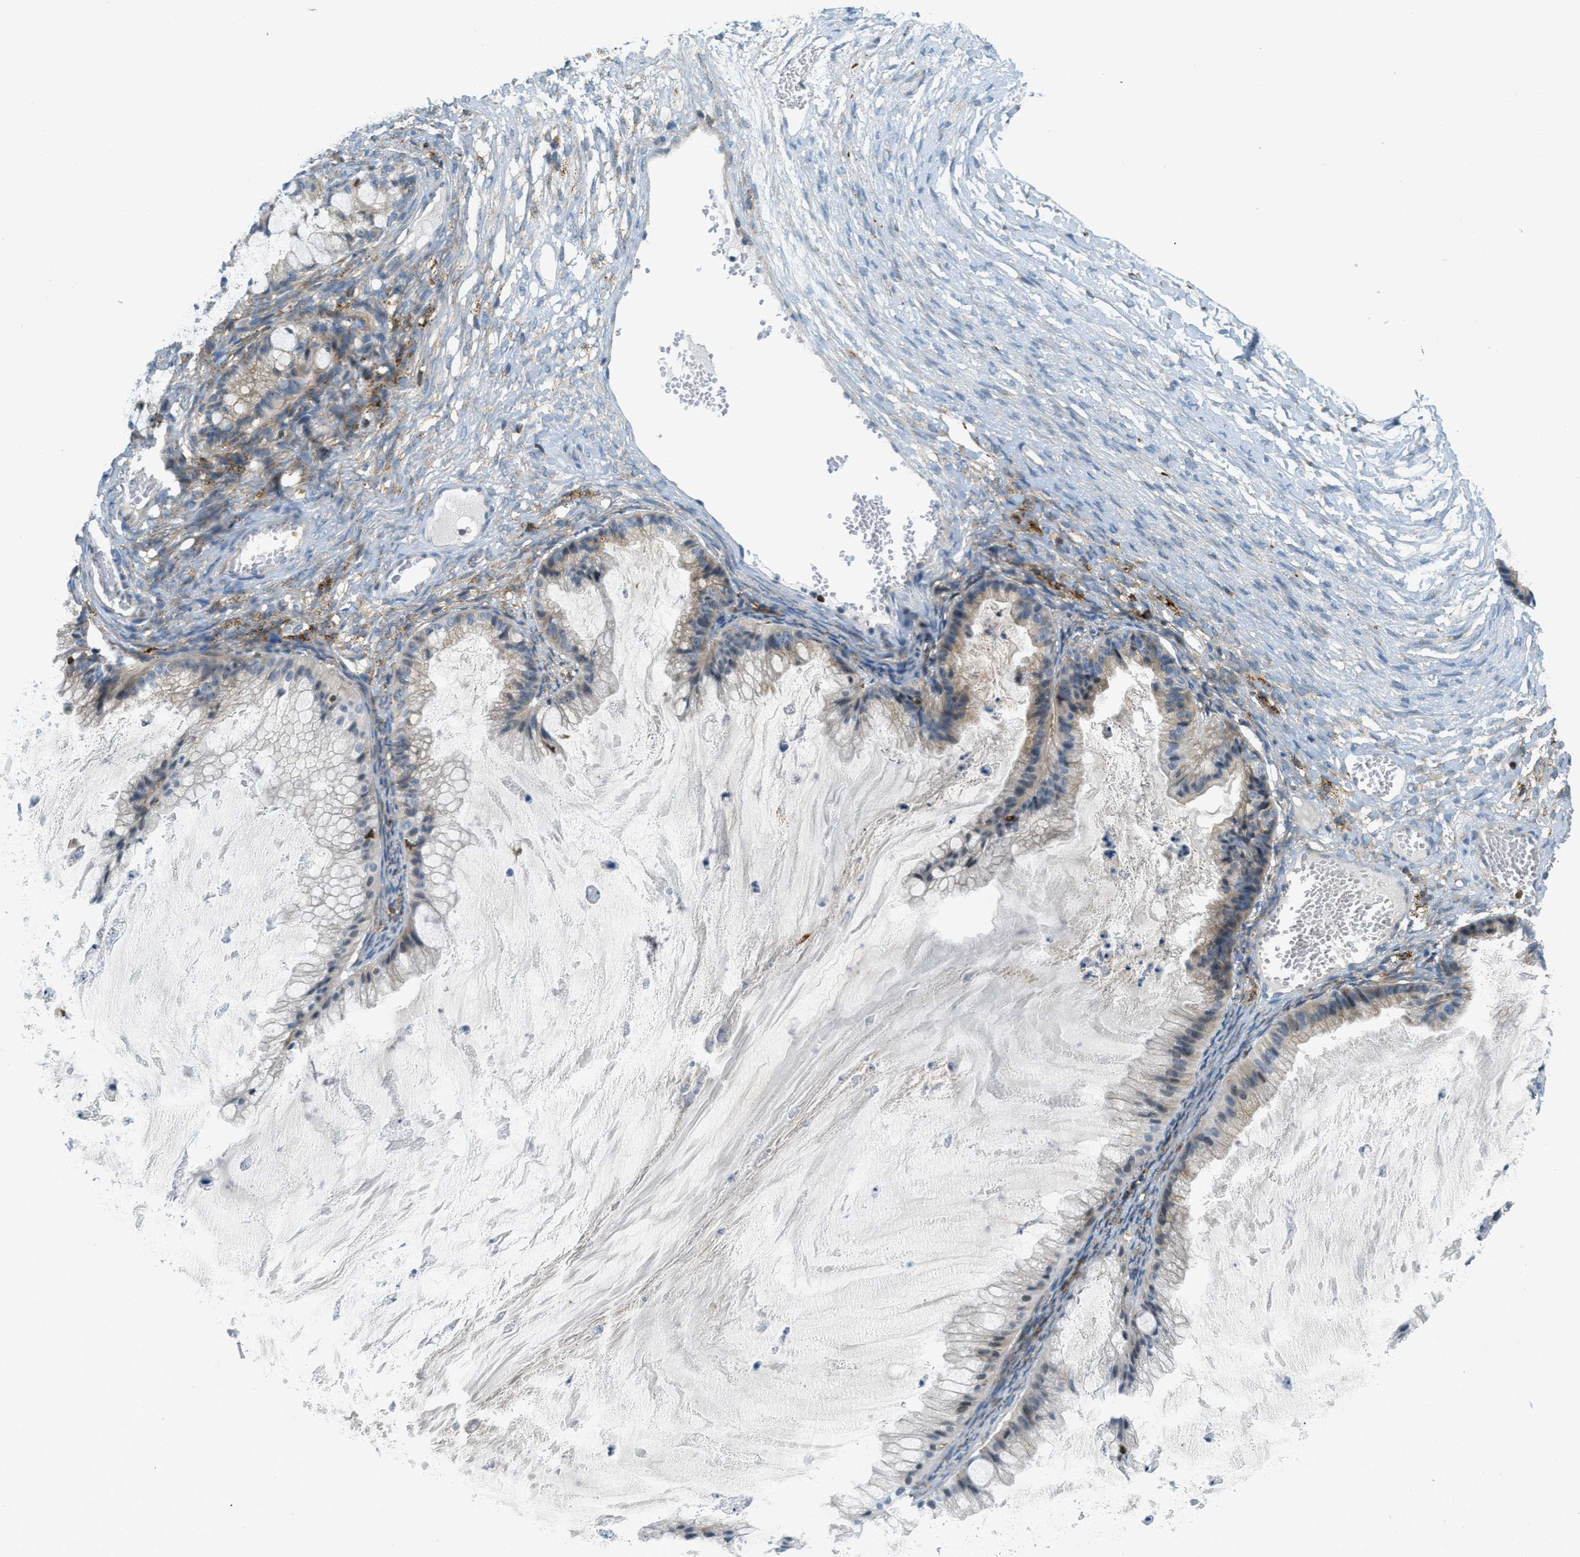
{"staining": {"intensity": "weak", "quantity": "25%-75%", "location": "cytoplasmic/membranous"}, "tissue": "ovarian cancer", "cell_type": "Tumor cells", "image_type": "cancer", "snomed": [{"axis": "morphology", "description": "Cystadenocarcinoma, mucinous, NOS"}, {"axis": "topography", "description": "Ovary"}], "caption": "Brown immunohistochemical staining in human ovarian mucinous cystadenocarcinoma displays weak cytoplasmic/membranous staining in approximately 25%-75% of tumor cells.", "gene": "PLBD2", "patient": {"sex": "female", "age": 57}}